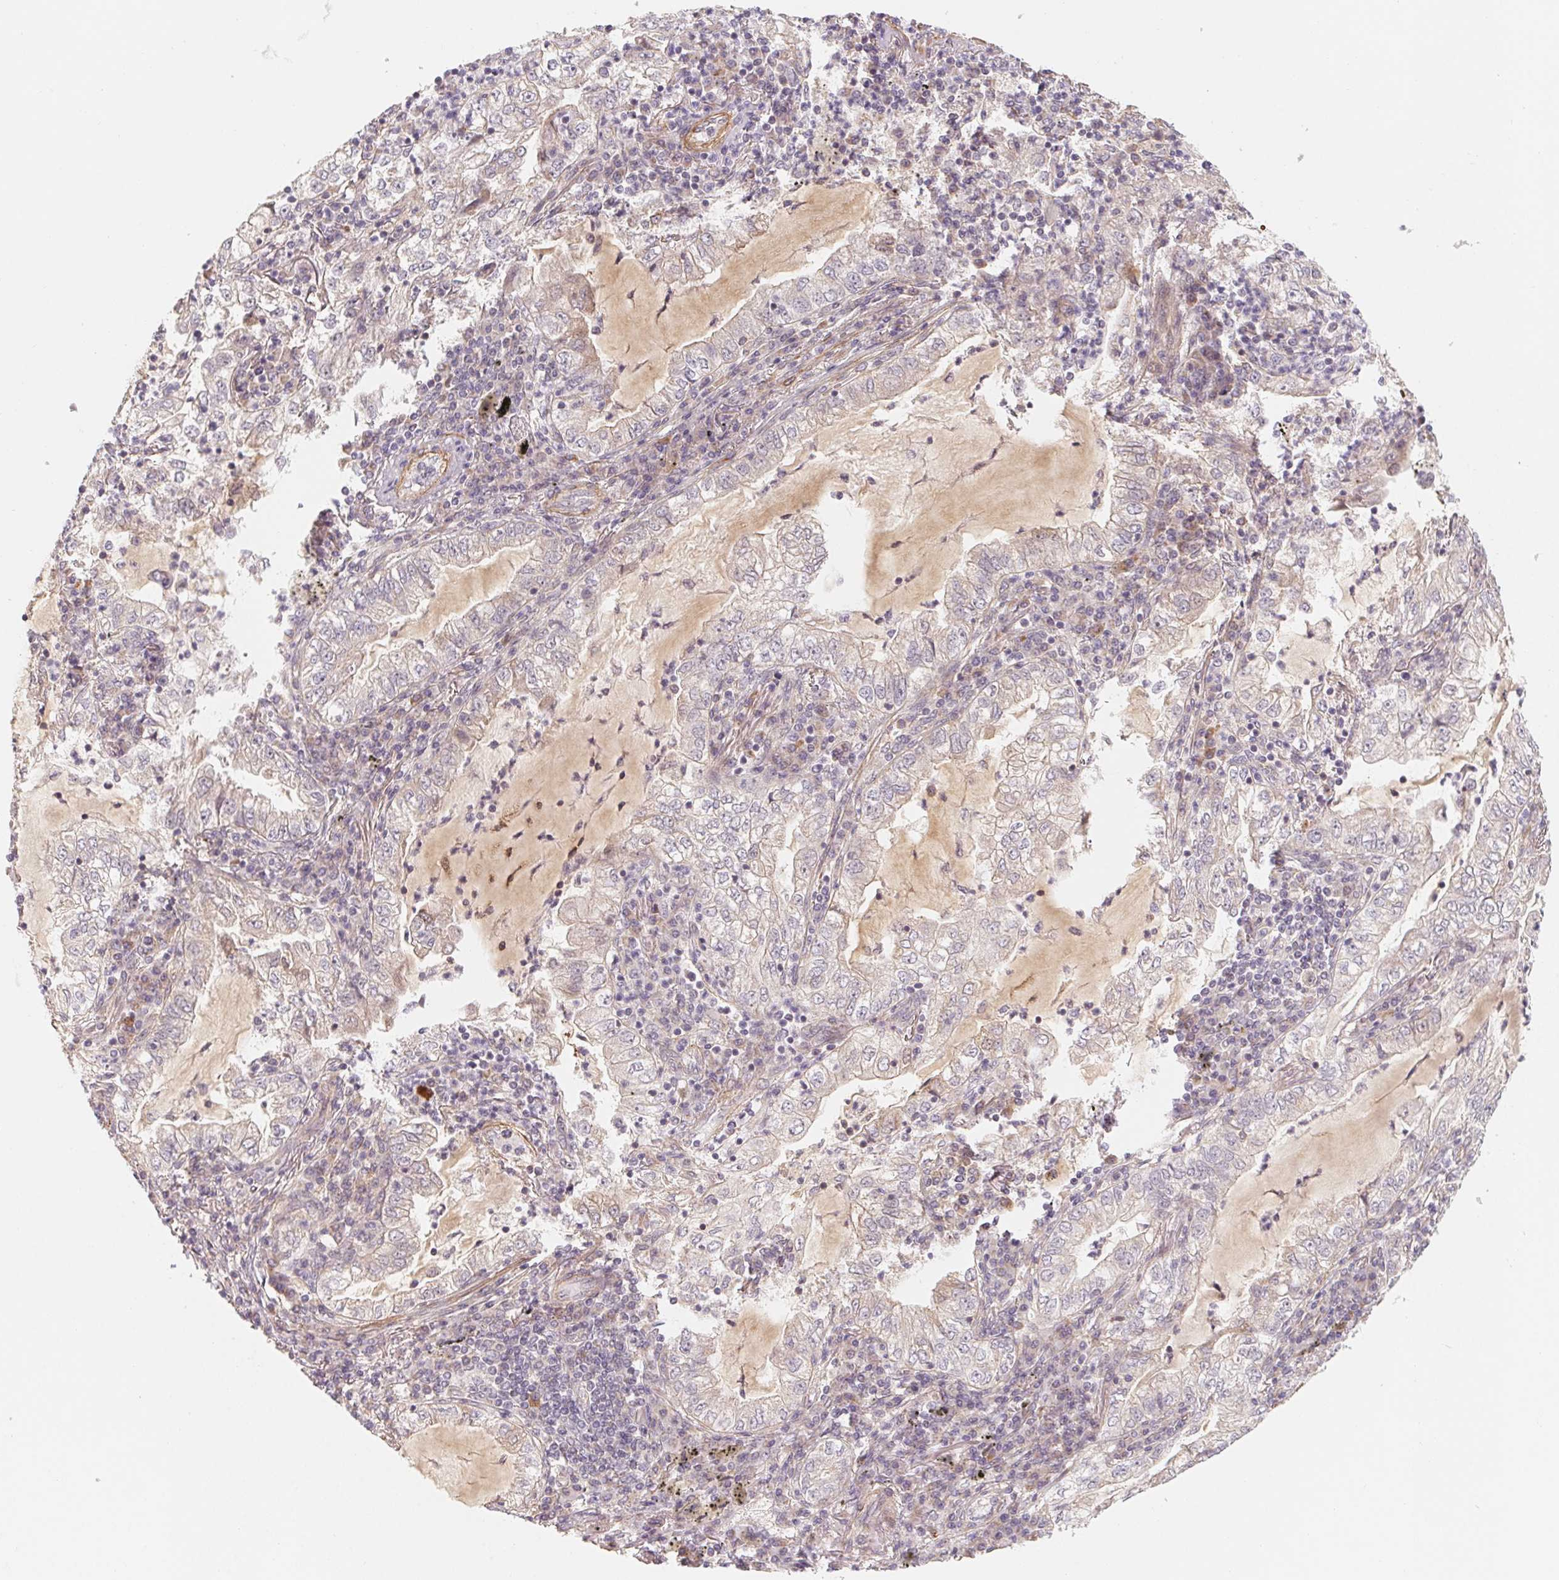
{"staining": {"intensity": "negative", "quantity": "none", "location": "none"}, "tissue": "lung cancer", "cell_type": "Tumor cells", "image_type": "cancer", "snomed": [{"axis": "morphology", "description": "Adenocarcinoma, NOS"}, {"axis": "topography", "description": "Lung"}], "caption": "Immunohistochemistry (IHC) image of neoplastic tissue: human lung cancer stained with DAB (3,3'-diaminobenzidine) demonstrates no significant protein positivity in tumor cells.", "gene": "CCDC112", "patient": {"sex": "female", "age": 73}}